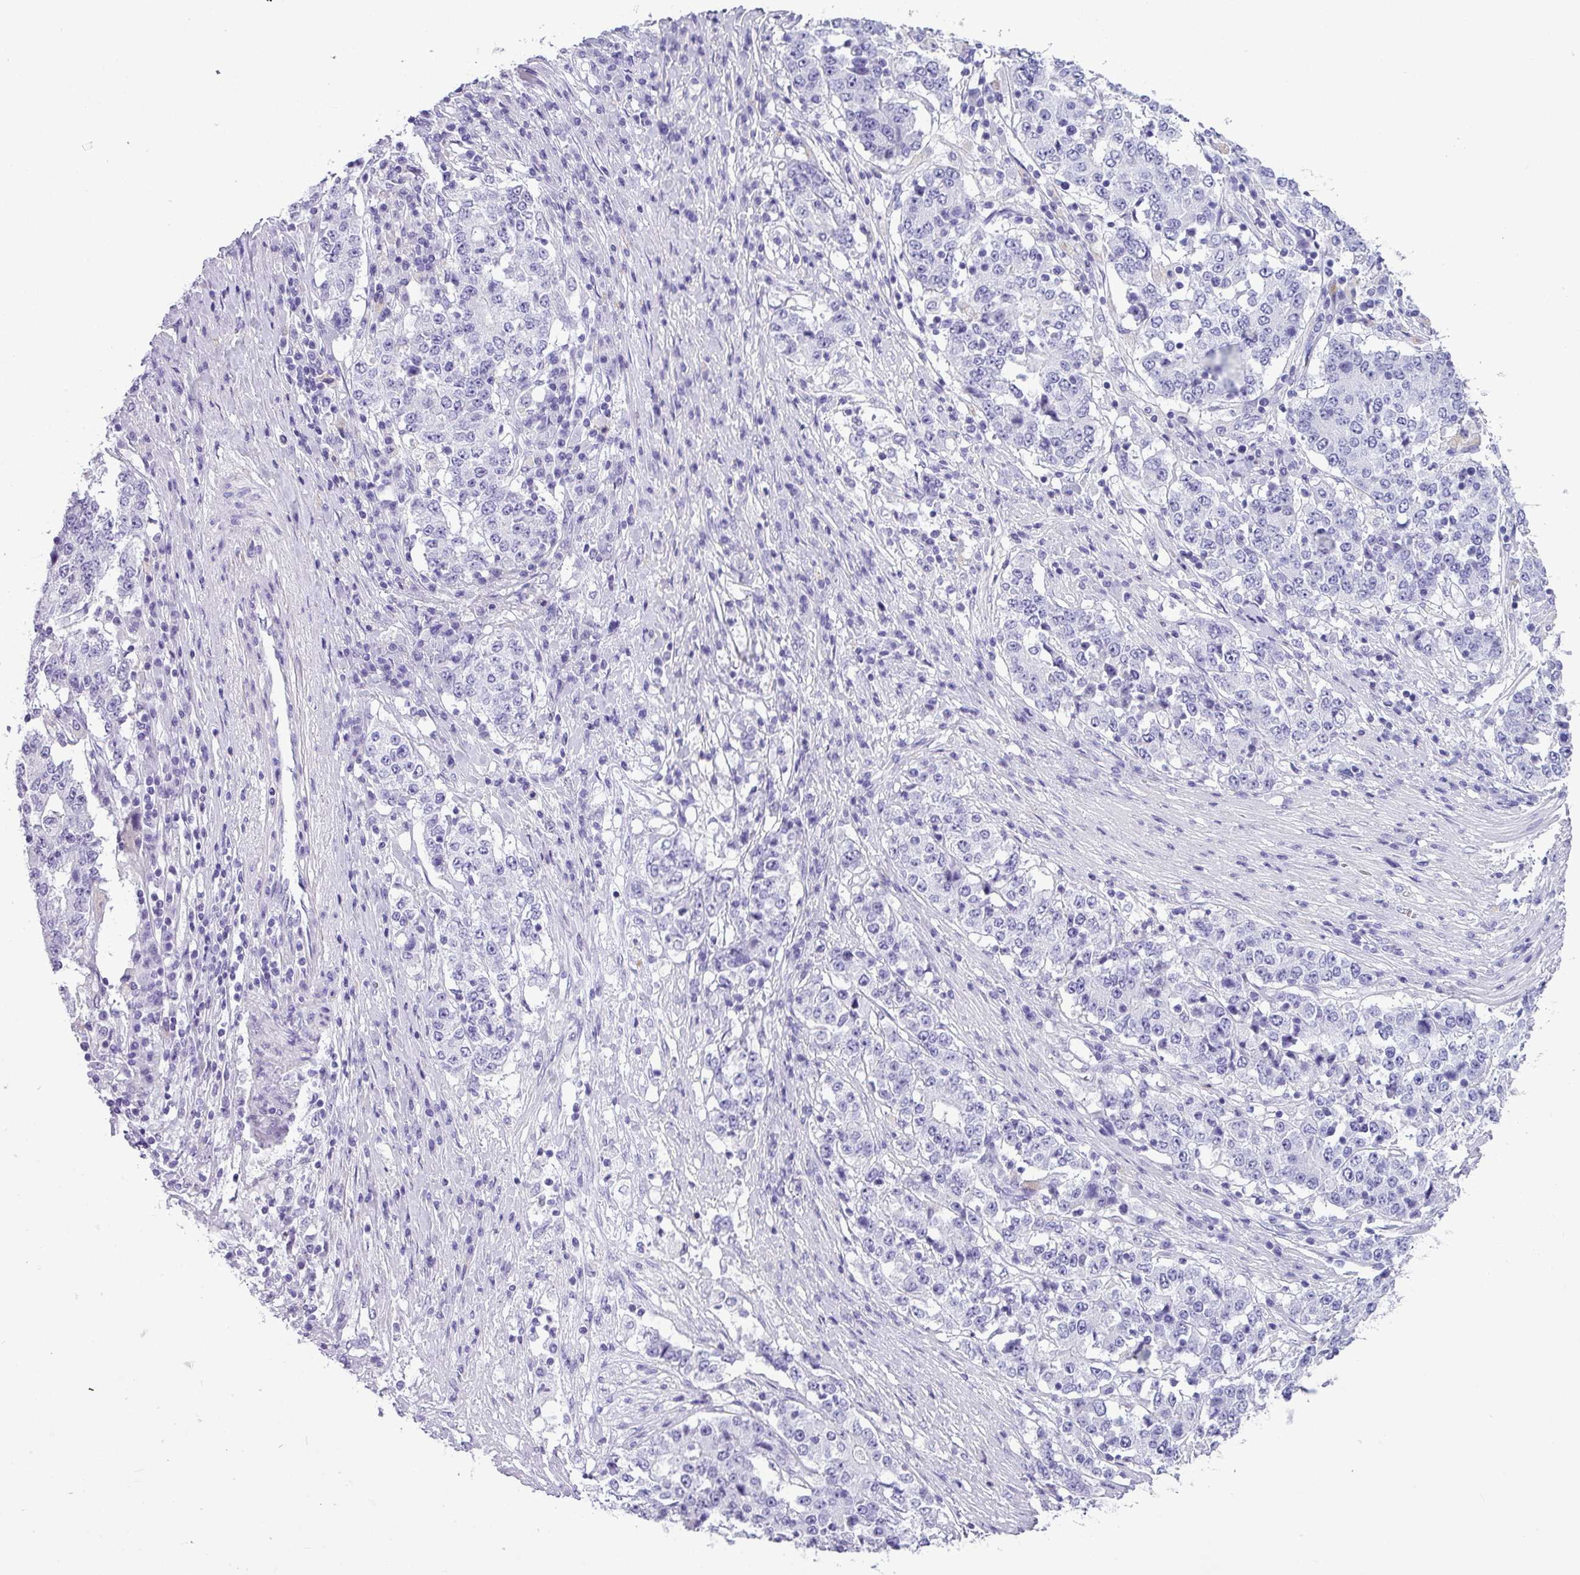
{"staining": {"intensity": "negative", "quantity": "none", "location": "none"}, "tissue": "stomach cancer", "cell_type": "Tumor cells", "image_type": "cancer", "snomed": [{"axis": "morphology", "description": "Adenocarcinoma, NOS"}, {"axis": "topography", "description": "Stomach"}], "caption": "Tumor cells are negative for brown protein staining in adenocarcinoma (stomach).", "gene": "ZNF568", "patient": {"sex": "male", "age": 59}}